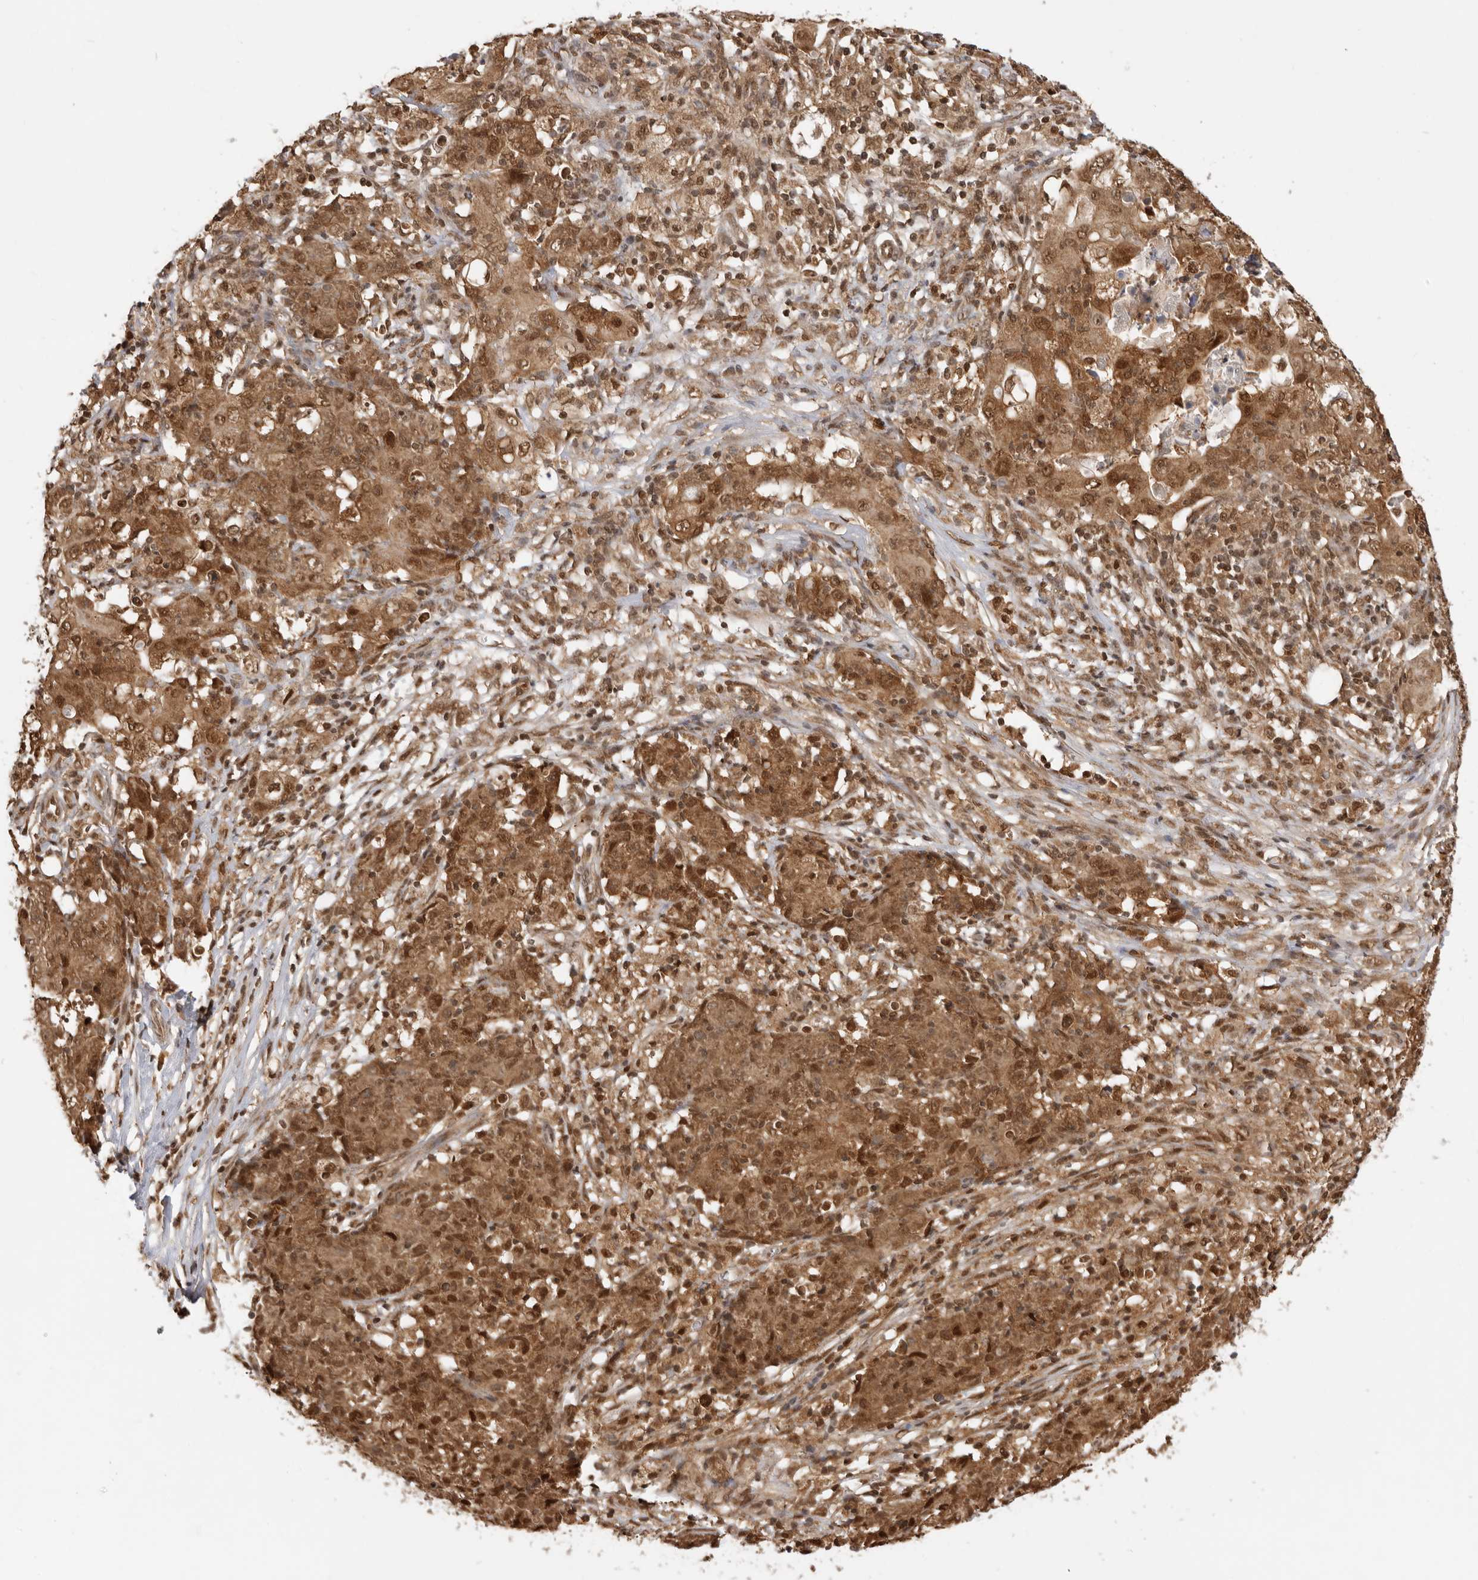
{"staining": {"intensity": "moderate", "quantity": ">75%", "location": "cytoplasmic/membranous,nuclear"}, "tissue": "ovarian cancer", "cell_type": "Tumor cells", "image_type": "cancer", "snomed": [{"axis": "morphology", "description": "Carcinoma, endometroid"}, {"axis": "topography", "description": "Ovary"}], "caption": "This is an image of IHC staining of ovarian cancer, which shows moderate expression in the cytoplasmic/membranous and nuclear of tumor cells.", "gene": "ADPRS", "patient": {"sex": "female", "age": 42}}